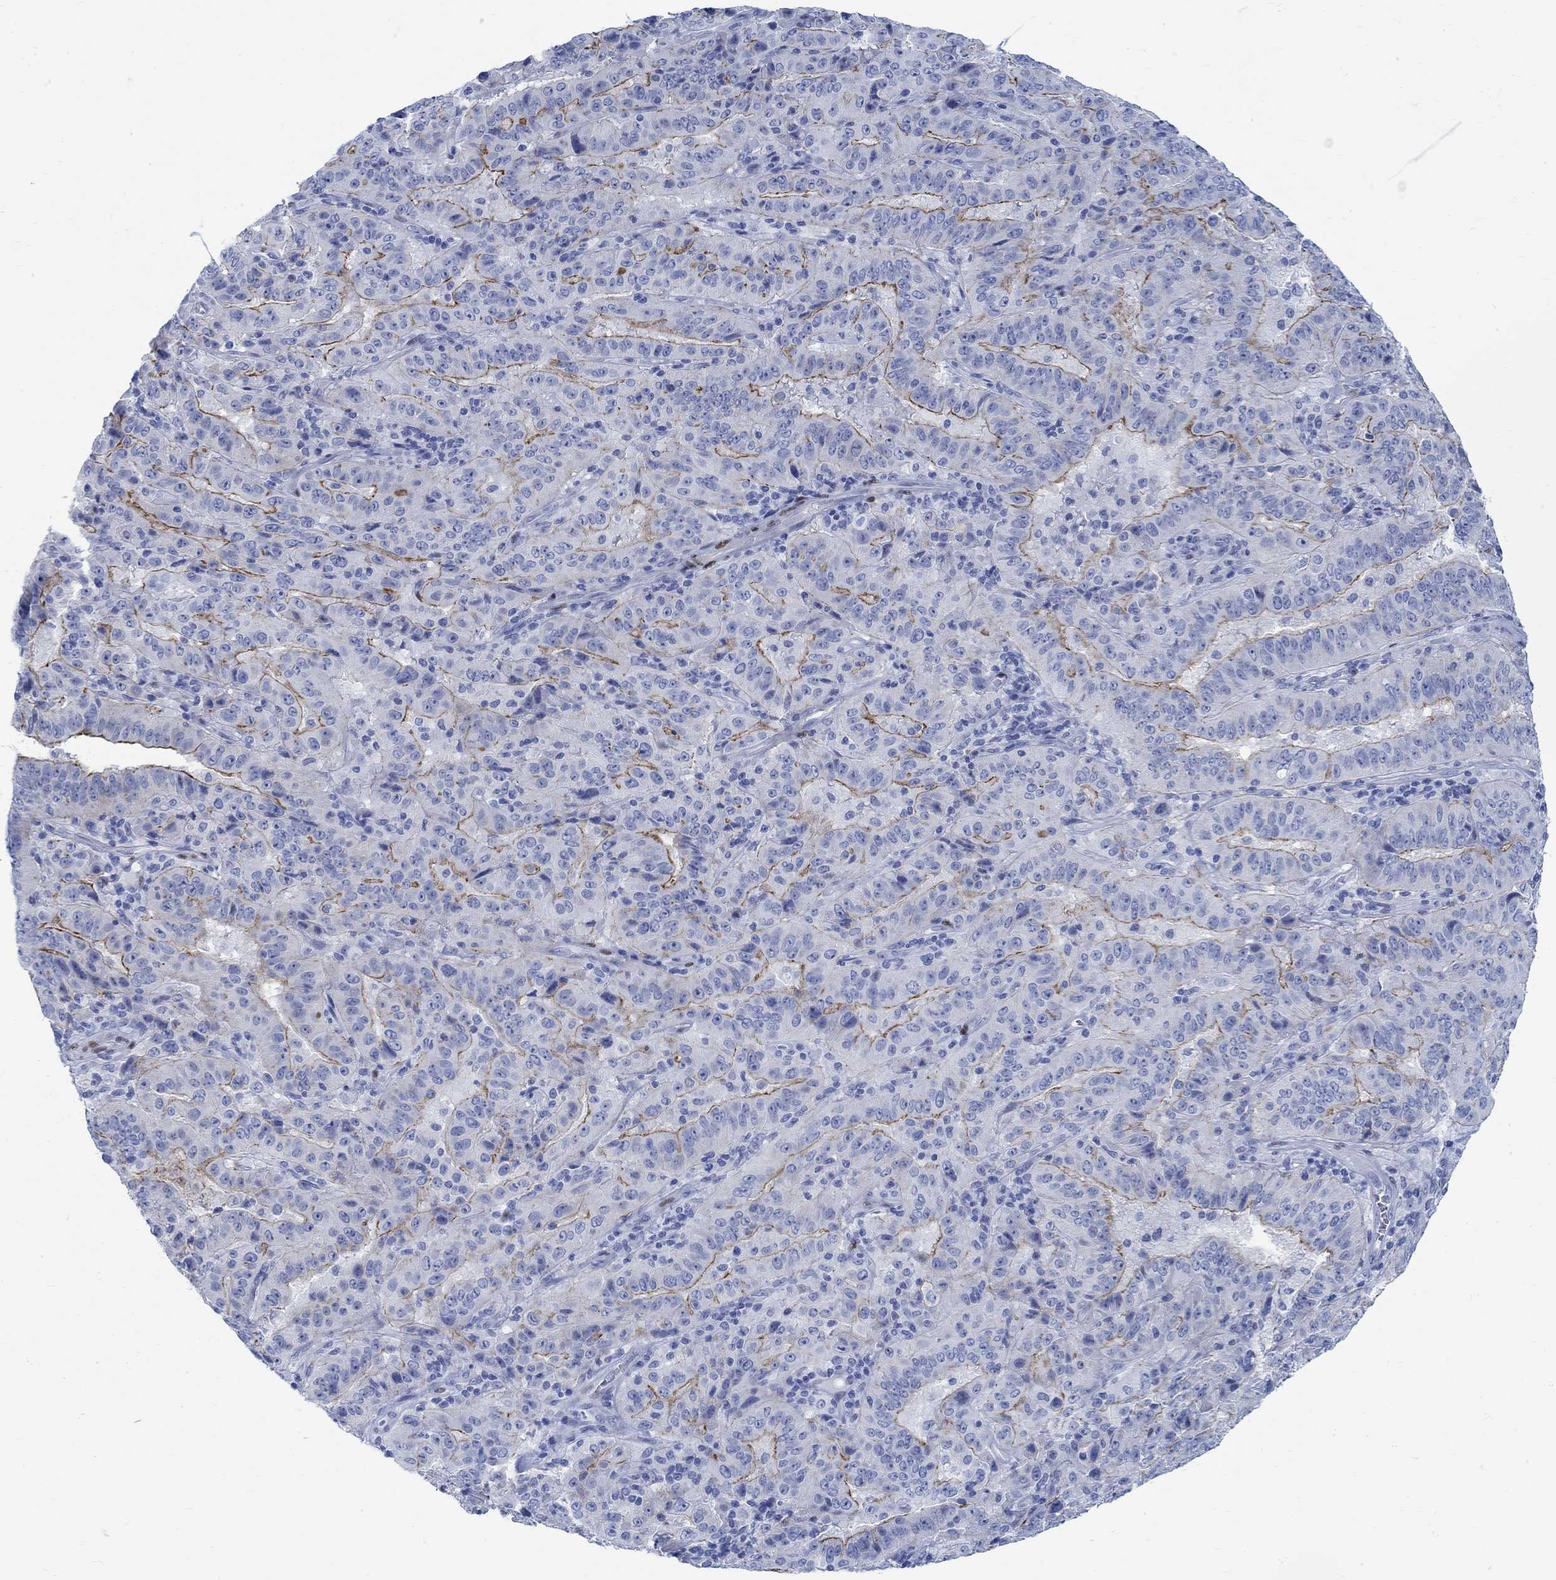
{"staining": {"intensity": "moderate", "quantity": "25%-75%", "location": "cytoplasmic/membranous"}, "tissue": "pancreatic cancer", "cell_type": "Tumor cells", "image_type": "cancer", "snomed": [{"axis": "morphology", "description": "Adenocarcinoma, NOS"}, {"axis": "topography", "description": "Pancreas"}], "caption": "DAB immunohistochemical staining of human pancreatic cancer demonstrates moderate cytoplasmic/membranous protein staining in about 25%-75% of tumor cells.", "gene": "RBM20", "patient": {"sex": "male", "age": 63}}